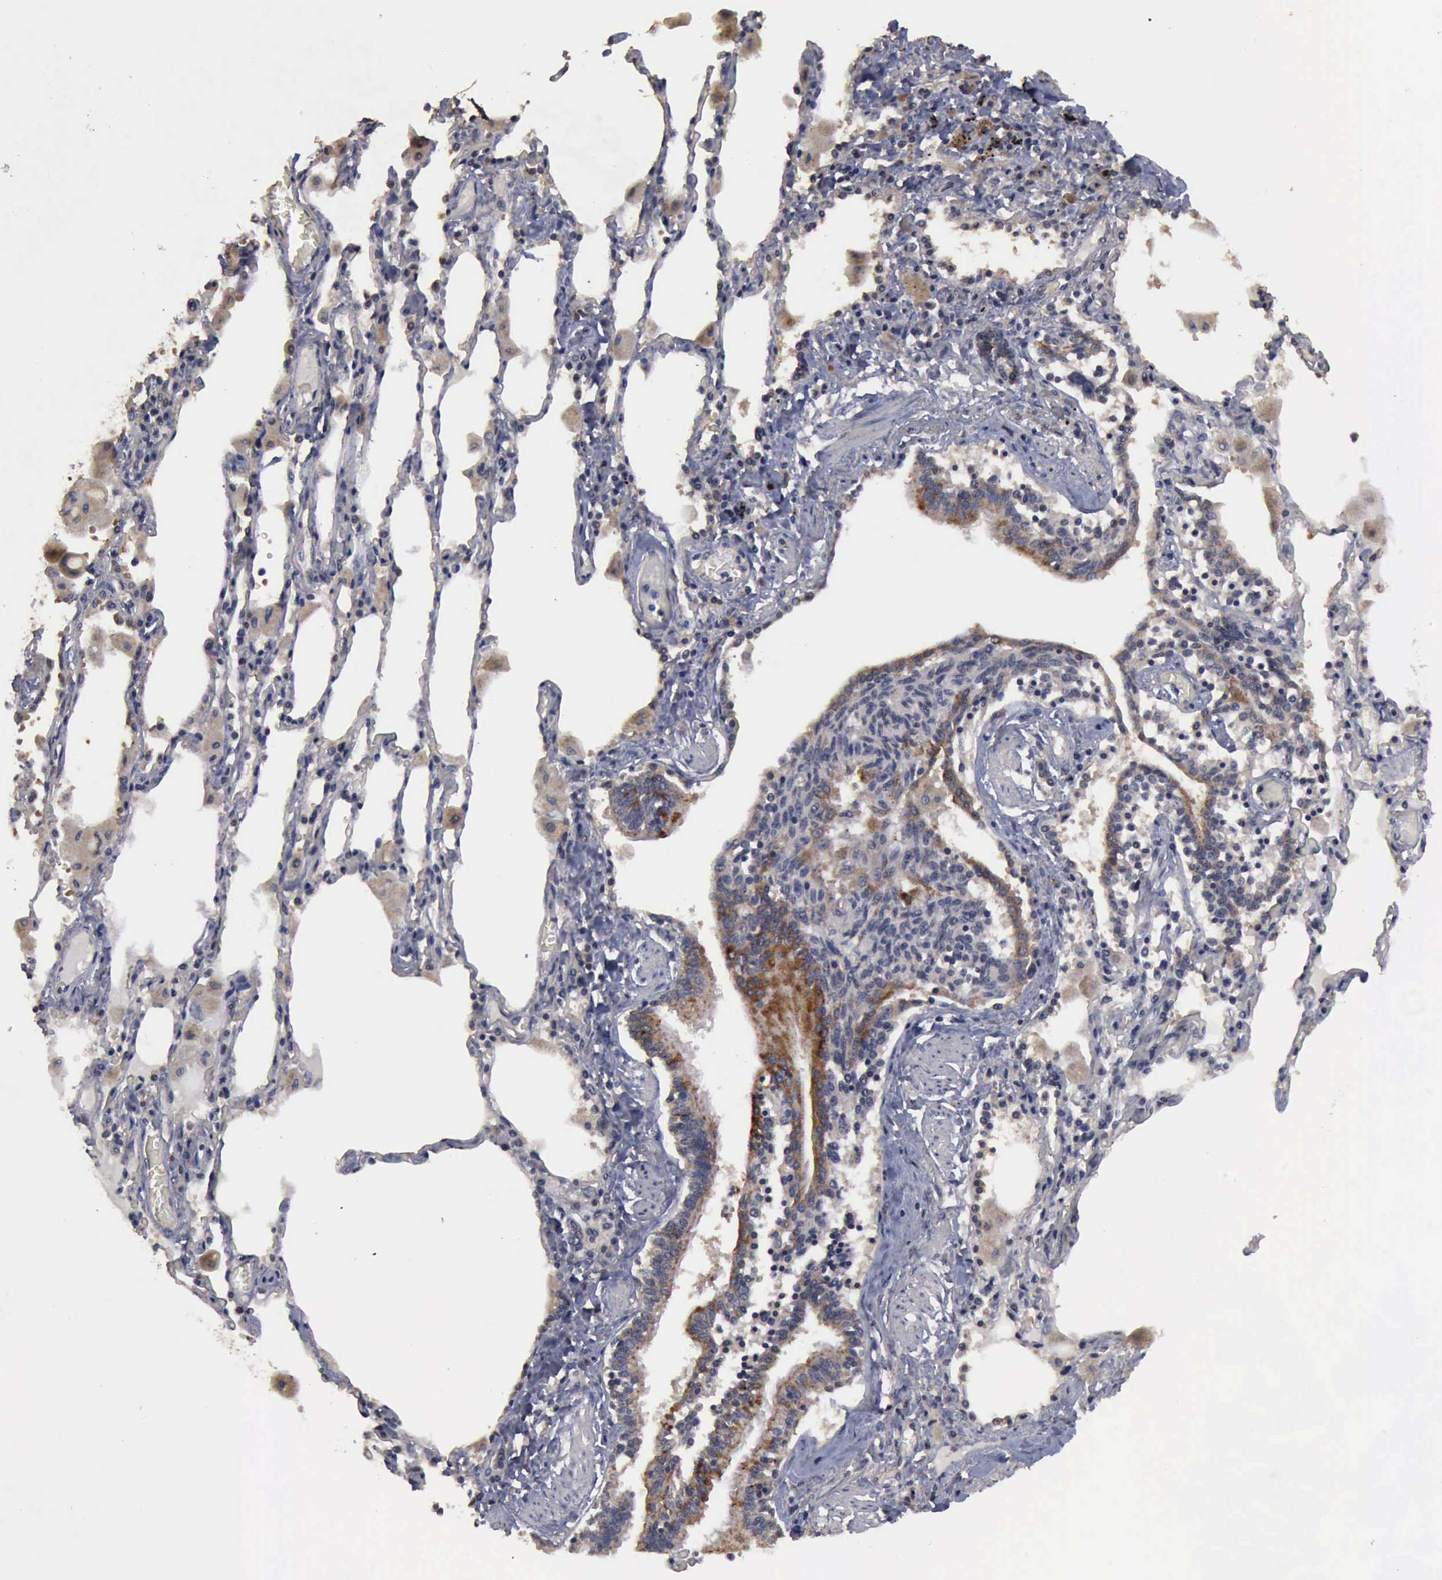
{"staining": {"intensity": "moderate", "quantity": "25%-75%", "location": "cytoplasmic/membranous"}, "tissue": "bronchus", "cell_type": "Respiratory epithelial cells", "image_type": "normal", "snomed": [{"axis": "morphology", "description": "Normal tissue, NOS"}, {"axis": "morphology", "description": "Squamous cell carcinoma, NOS"}, {"axis": "topography", "description": "Bronchus"}, {"axis": "topography", "description": "Lung"}], "caption": "Protein expression by immunohistochemistry (IHC) demonstrates moderate cytoplasmic/membranous positivity in approximately 25%-75% of respiratory epithelial cells in unremarkable bronchus.", "gene": "CRKL", "patient": {"sex": "female", "age": 47}}